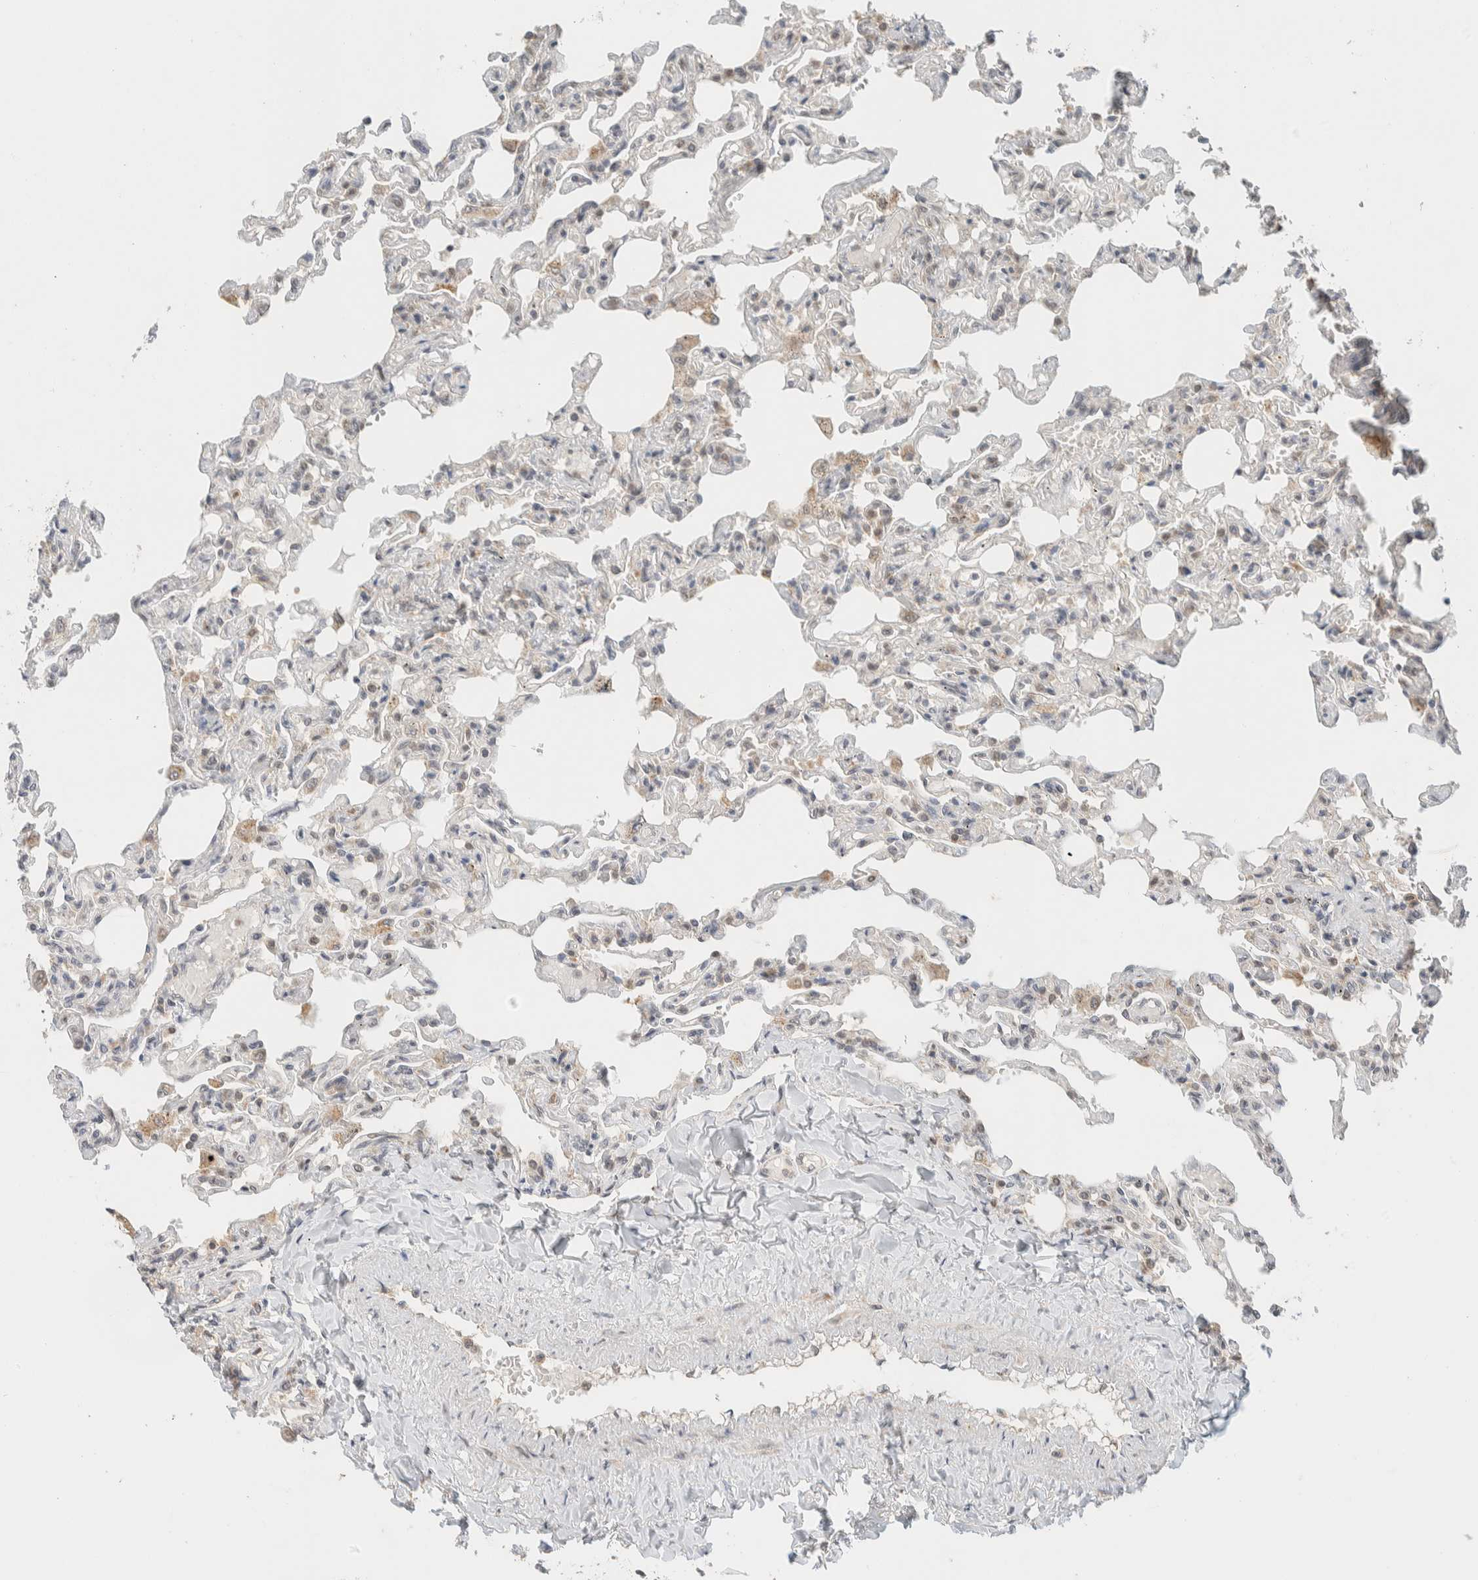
{"staining": {"intensity": "moderate", "quantity": "<25%", "location": "cytoplasmic/membranous"}, "tissue": "lung", "cell_type": "Alveolar cells", "image_type": "normal", "snomed": [{"axis": "morphology", "description": "Normal tissue, NOS"}, {"axis": "topography", "description": "Lung"}], "caption": "Immunohistochemistry (DAB) staining of normal human lung demonstrates moderate cytoplasmic/membranous protein positivity in about <25% of alveolar cells. The staining is performed using DAB (3,3'-diaminobenzidine) brown chromogen to label protein expression. The nuclei are counter-stained blue using hematoxylin.", "gene": "MRPL41", "patient": {"sex": "male", "age": 21}}